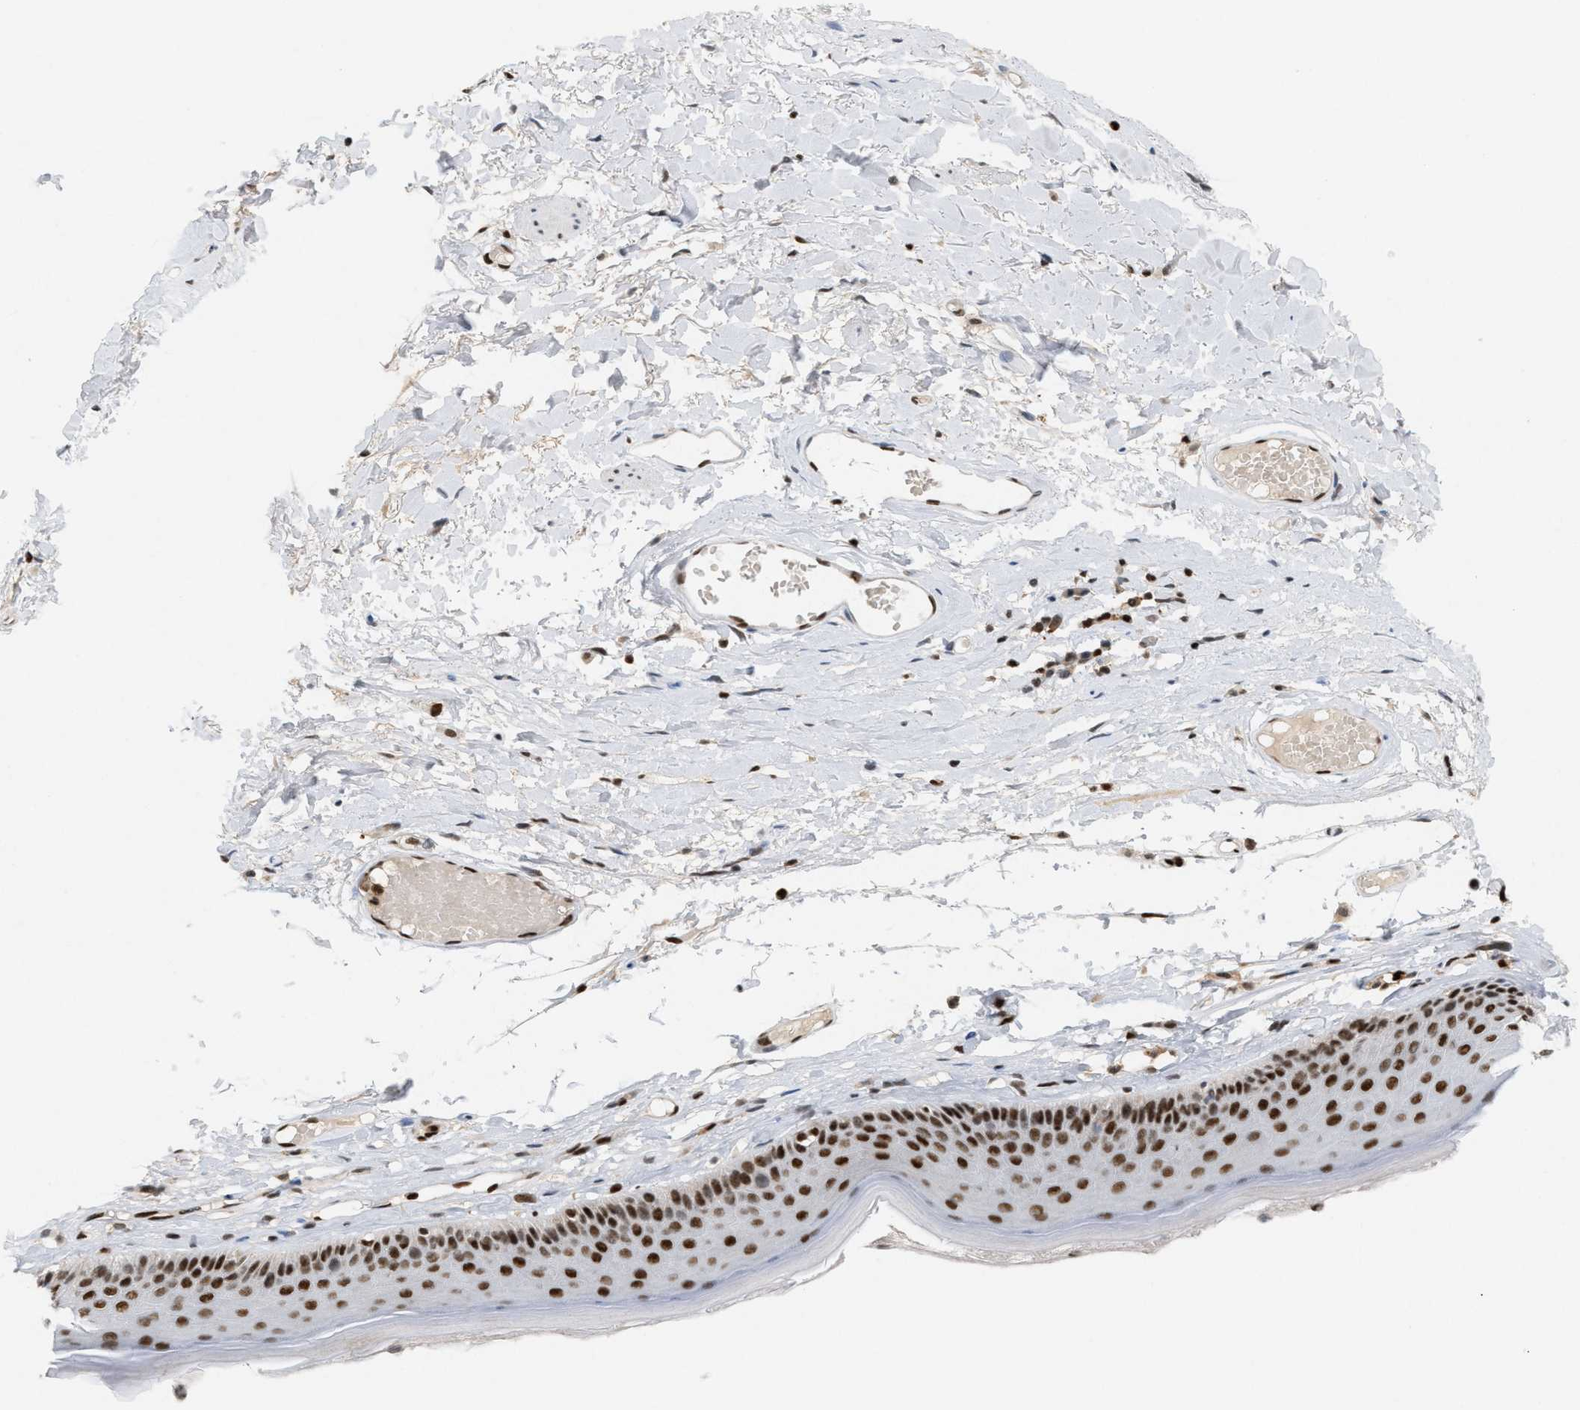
{"staining": {"intensity": "strong", "quantity": ">75%", "location": "nuclear"}, "tissue": "skin", "cell_type": "Epidermal cells", "image_type": "normal", "snomed": [{"axis": "morphology", "description": "Normal tissue, NOS"}, {"axis": "topography", "description": "Vulva"}], "caption": "DAB (3,3'-diaminobenzidine) immunohistochemical staining of unremarkable skin shows strong nuclear protein expression in approximately >75% of epidermal cells.", "gene": "C17orf49", "patient": {"sex": "female", "age": 73}}